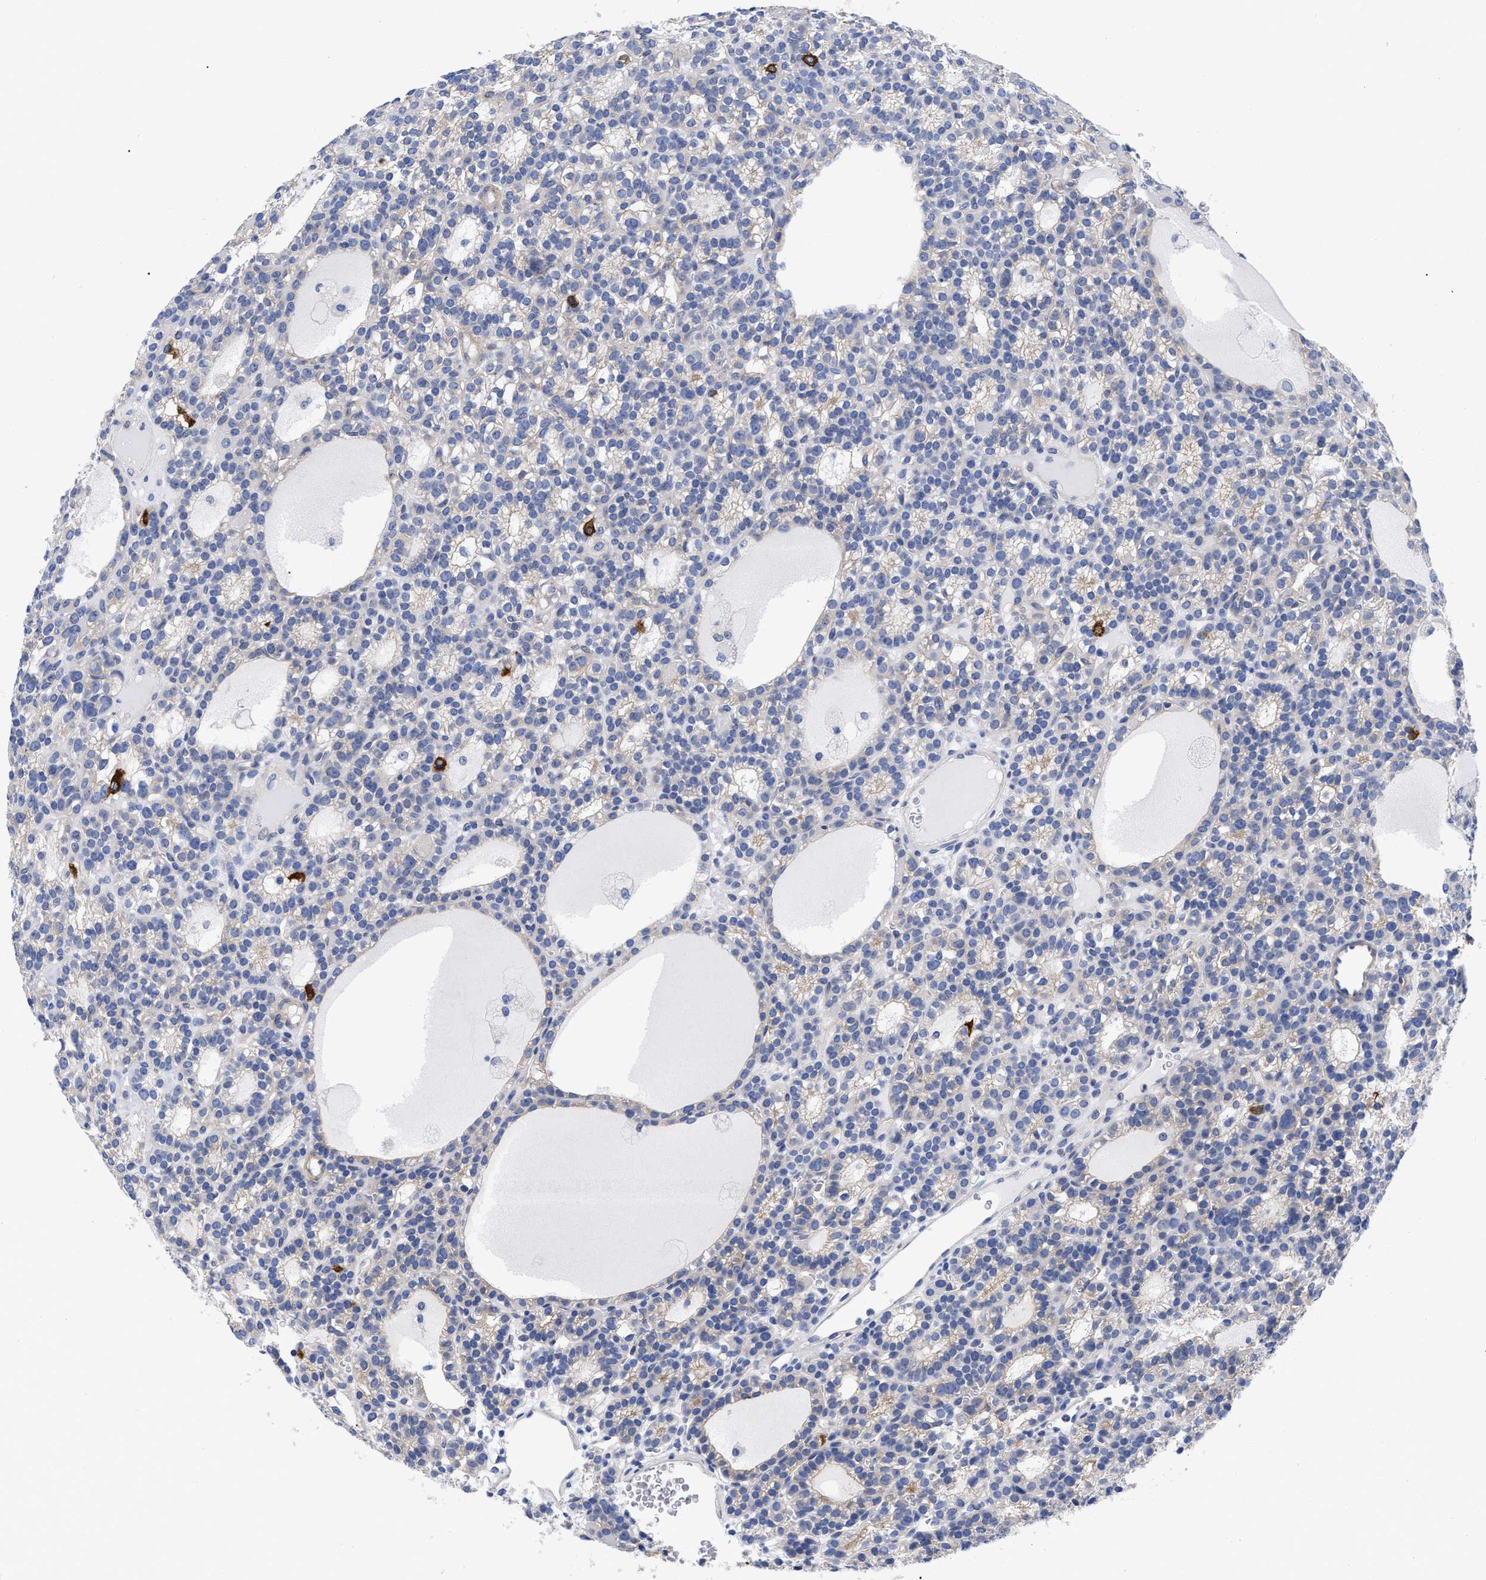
{"staining": {"intensity": "negative", "quantity": "none", "location": "none"}, "tissue": "parathyroid gland", "cell_type": "Glandular cells", "image_type": "normal", "snomed": [{"axis": "morphology", "description": "Normal tissue, NOS"}, {"axis": "morphology", "description": "Adenoma, NOS"}, {"axis": "topography", "description": "Parathyroid gland"}], "caption": "Immunohistochemical staining of normal parathyroid gland reveals no significant expression in glandular cells. Brightfield microscopy of IHC stained with DAB (brown) and hematoxylin (blue), captured at high magnification.", "gene": "IRAG2", "patient": {"sex": "female", "age": 58}}